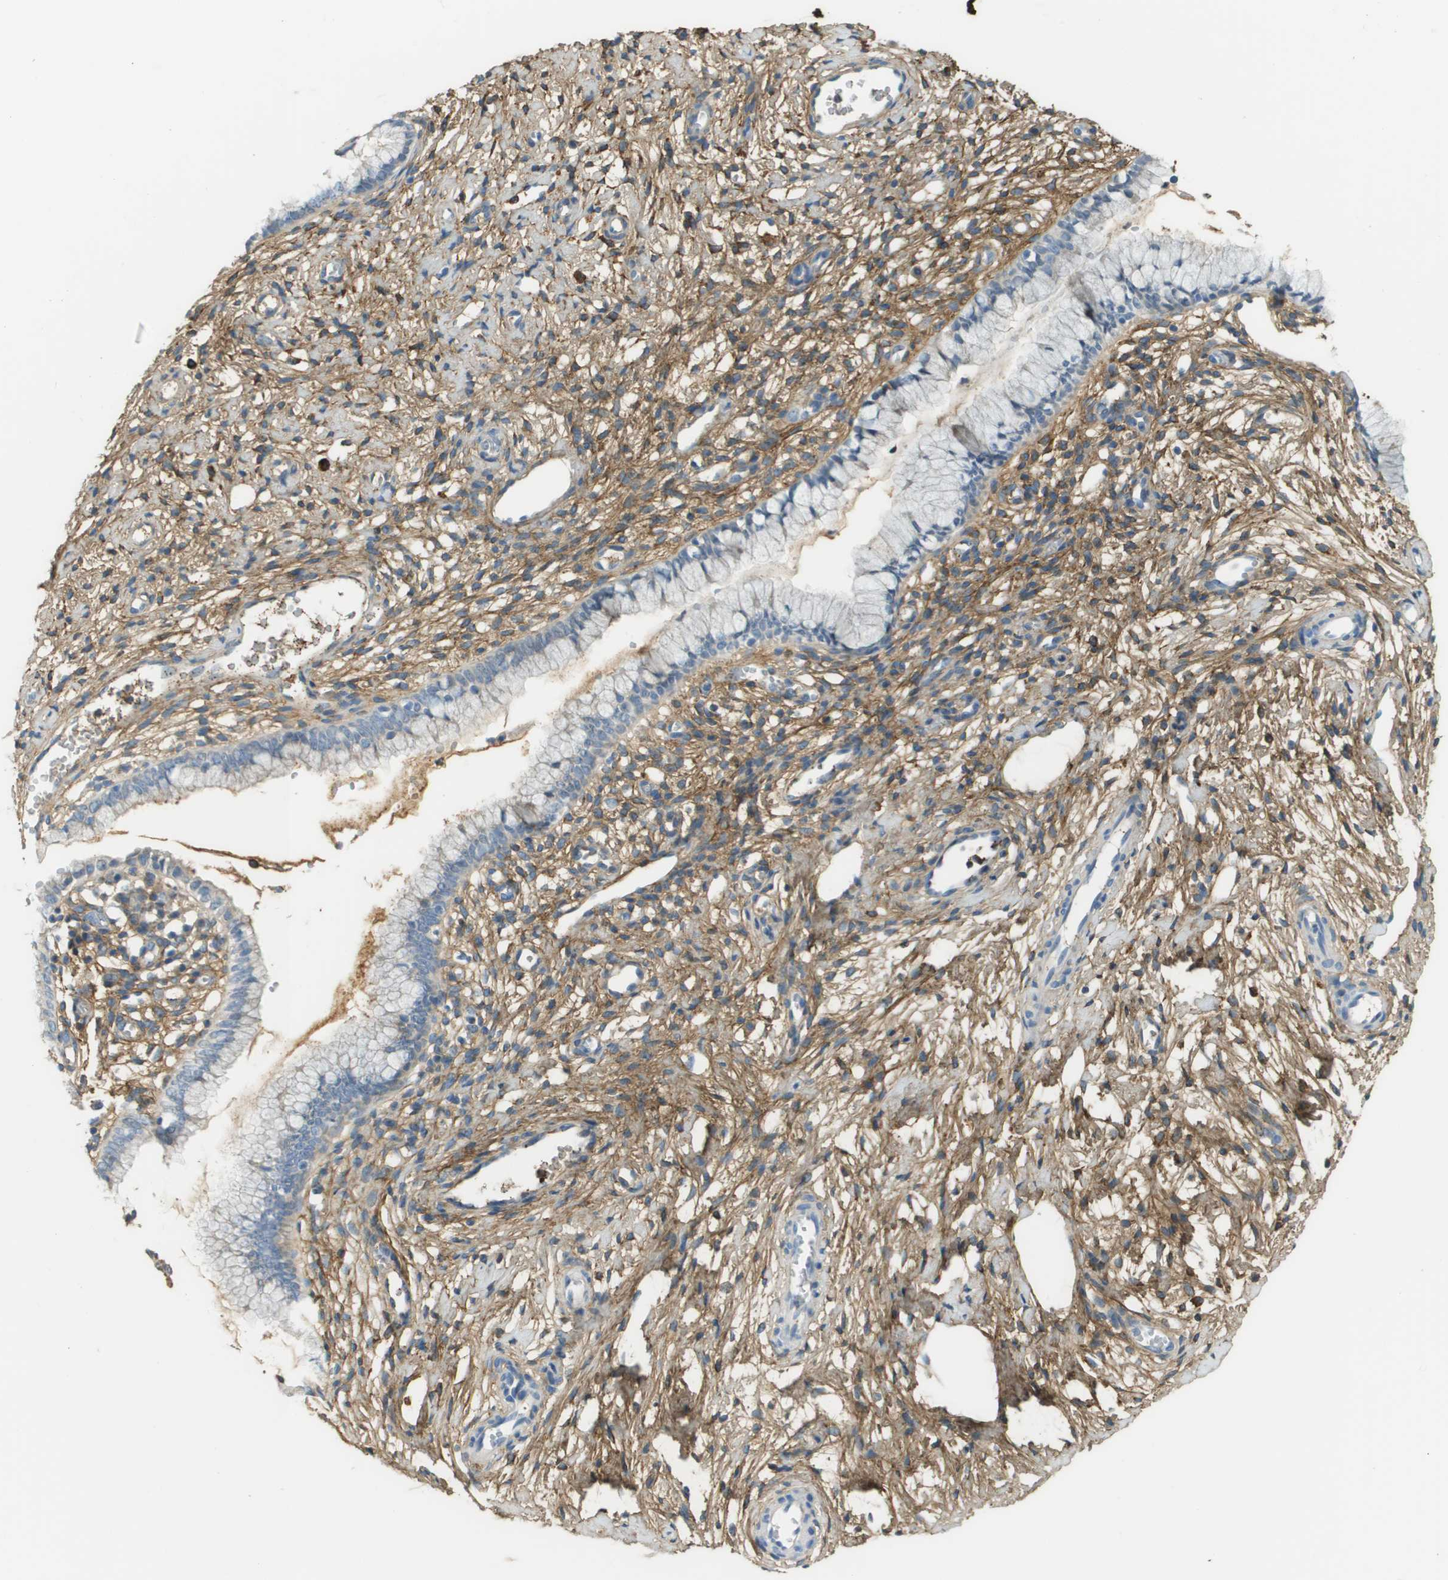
{"staining": {"intensity": "negative", "quantity": "none", "location": "none"}, "tissue": "cervix", "cell_type": "Glandular cells", "image_type": "normal", "snomed": [{"axis": "morphology", "description": "Normal tissue, NOS"}, {"axis": "topography", "description": "Cervix"}], "caption": "The image exhibits no staining of glandular cells in unremarkable cervix.", "gene": "DCN", "patient": {"sex": "female", "age": 65}}